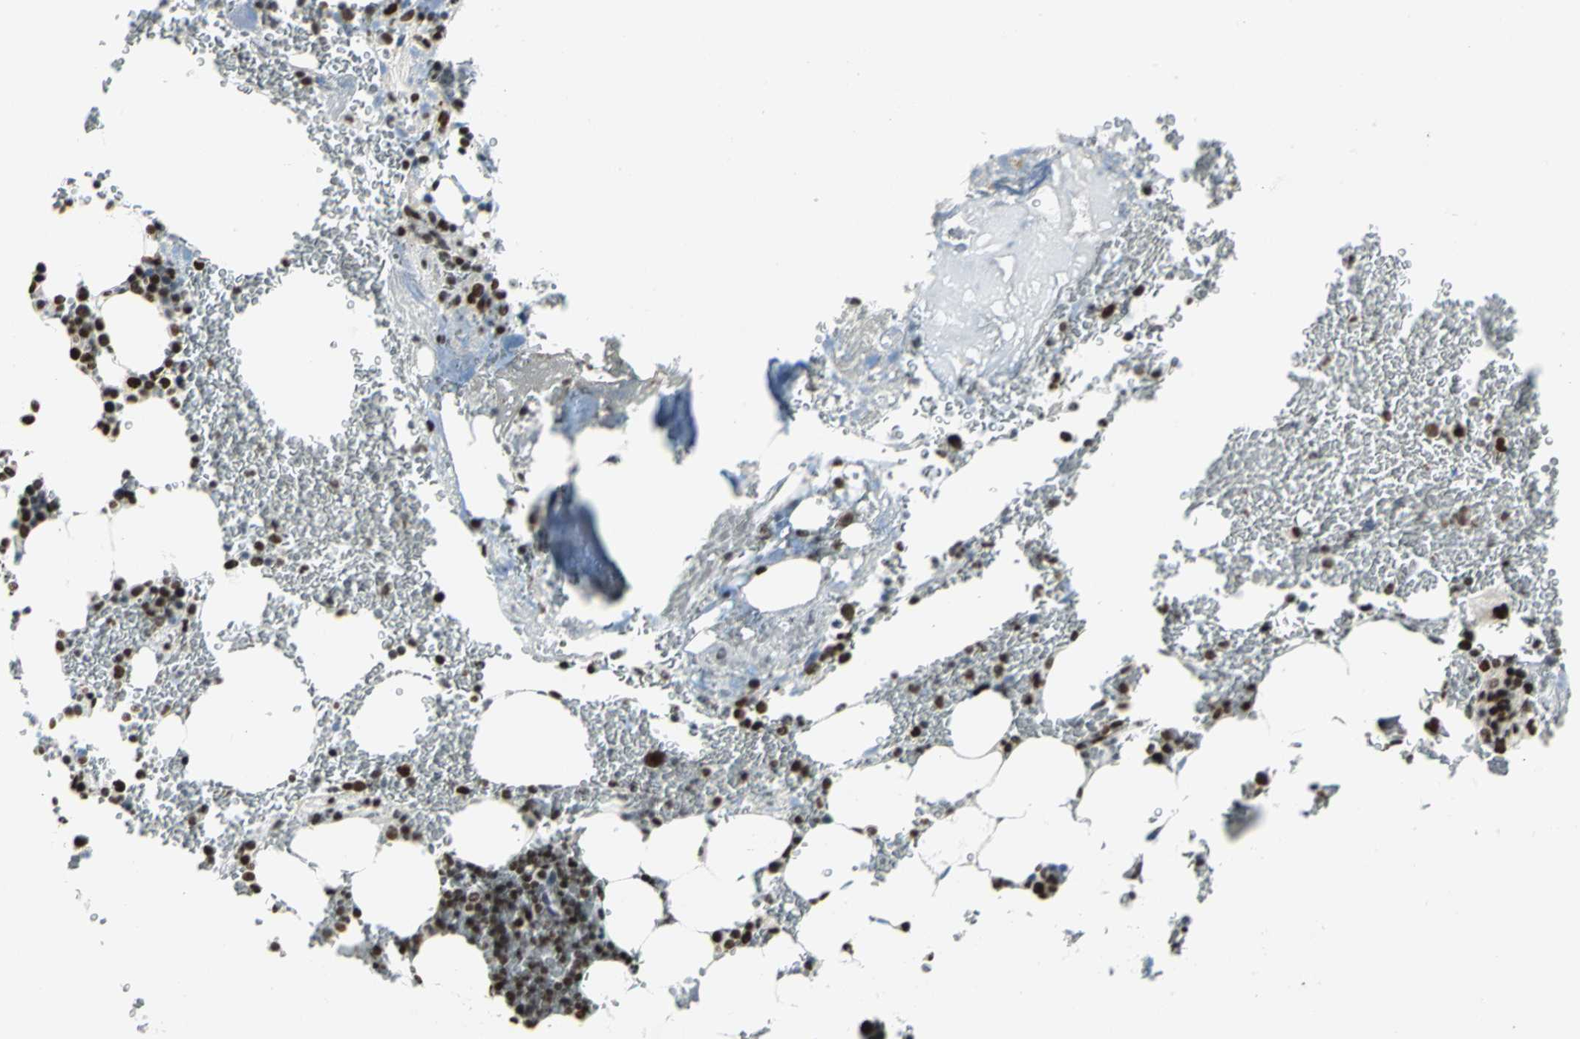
{"staining": {"intensity": "strong", "quantity": ">75%", "location": "nuclear"}, "tissue": "bone marrow", "cell_type": "Hematopoietic cells", "image_type": "normal", "snomed": [{"axis": "morphology", "description": "Normal tissue, NOS"}, {"axis": "topography", "description": "Bone marrow"}], "caption": "DAB (3,3'-diaminobenzidine) immunohistochemical staining of unremarkable human bone marrow displays strong nuclear protein expression in approximately >75% of hematopoietic cells.", "gene": "HNRNPD", "patient": {"sex": "female", "age": 73}}